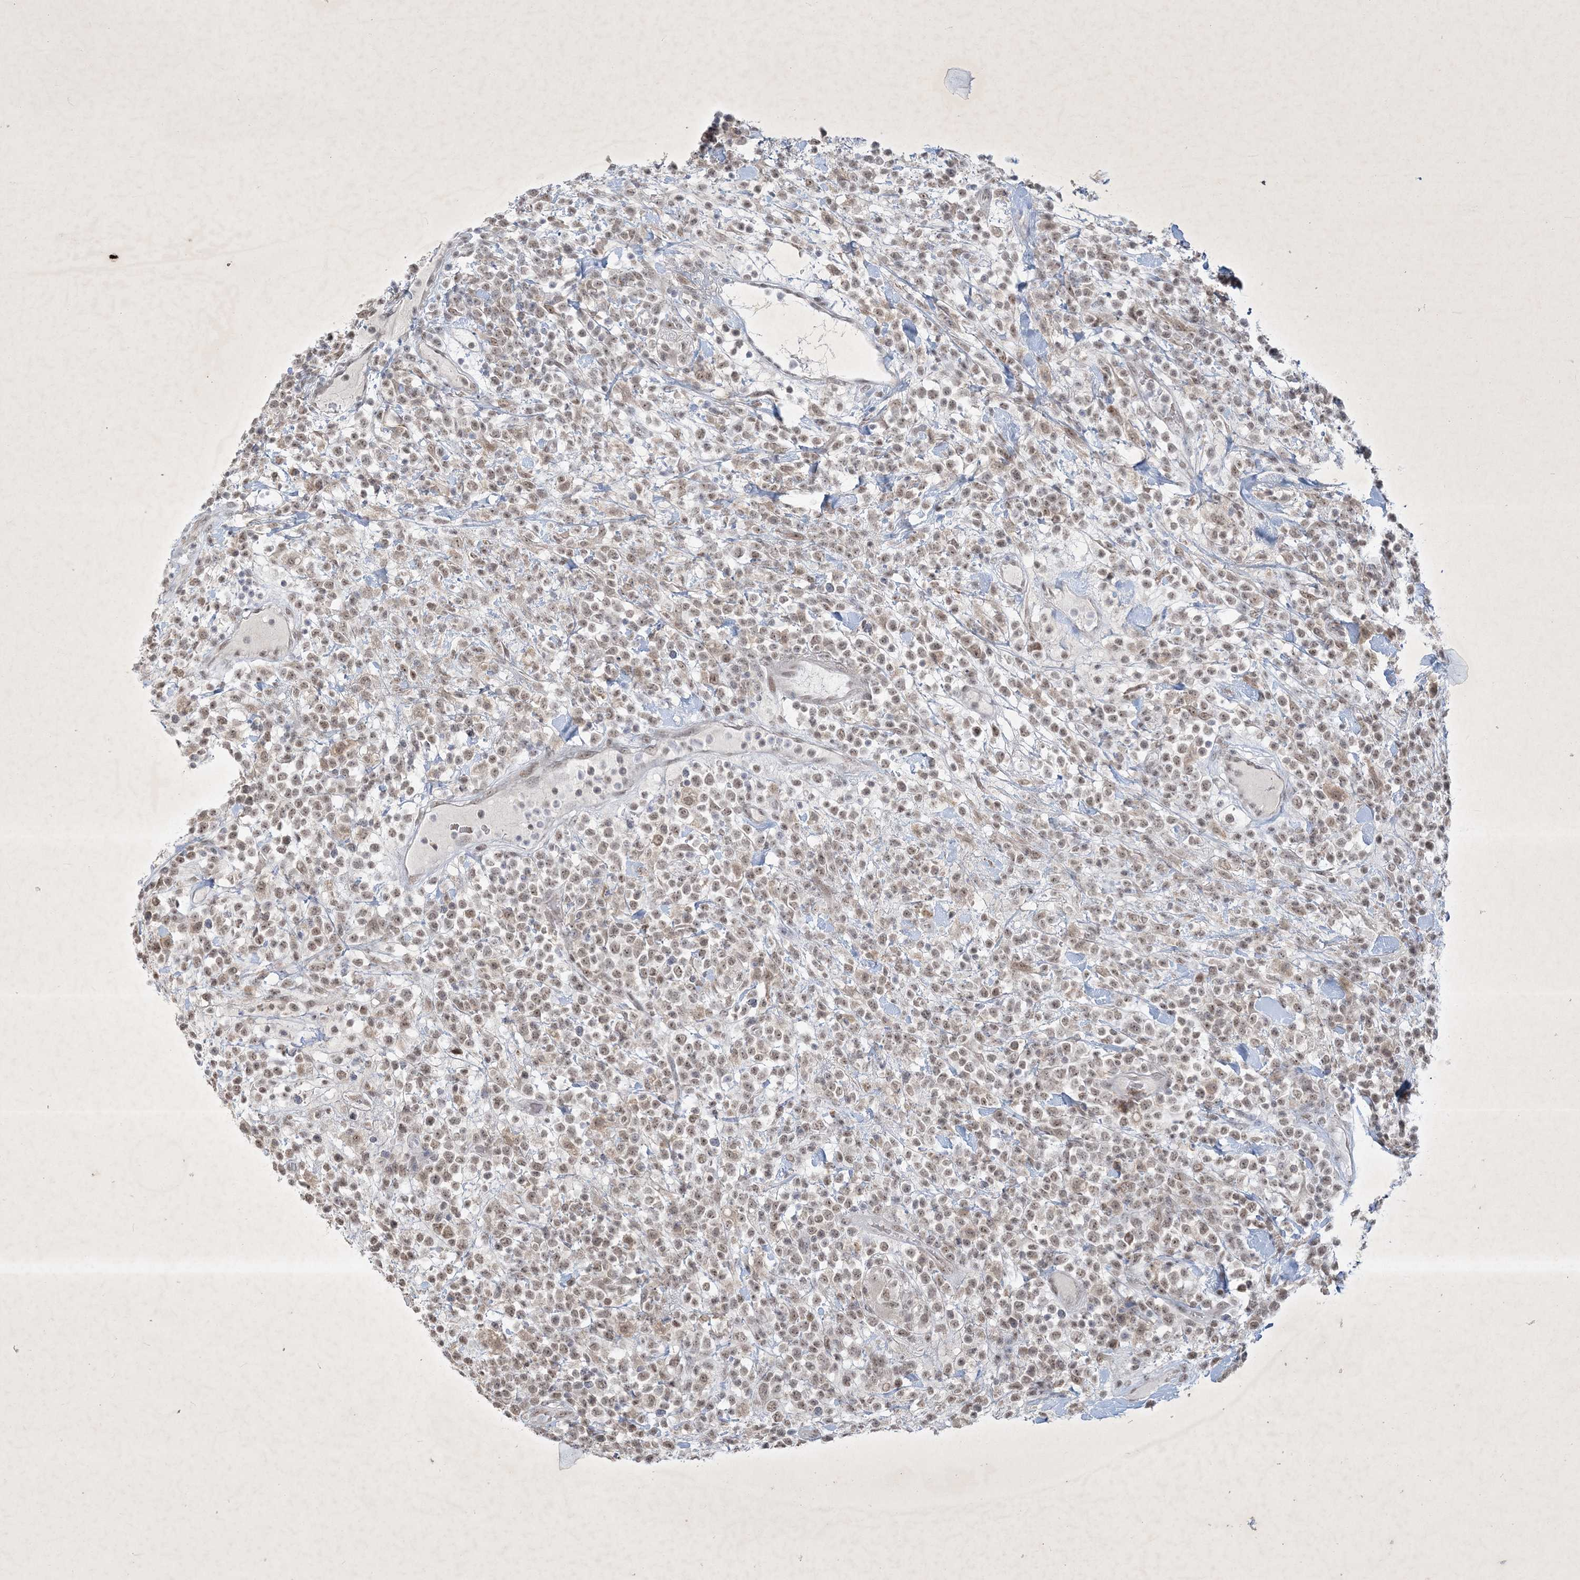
{"staining": {"intensity": "weak", "quantity": ">75%", "location": "nuclear"}, "tissue": "lymphoma", "cell_type": "Tumor cells", "image_type": "cancer", "snomed": [{"axis": "morphology", "description": "Malignant lymphoma, non-Hodgkin's type, High grade"}, {"axis": "topography", "description": "Colon"}], "caption": "Lymphoma stained for a protein reveals weak nuclear positivity in tumor cells.", "gene": "ZBTB9", "patient": {"sex": "female", "age": 53}}